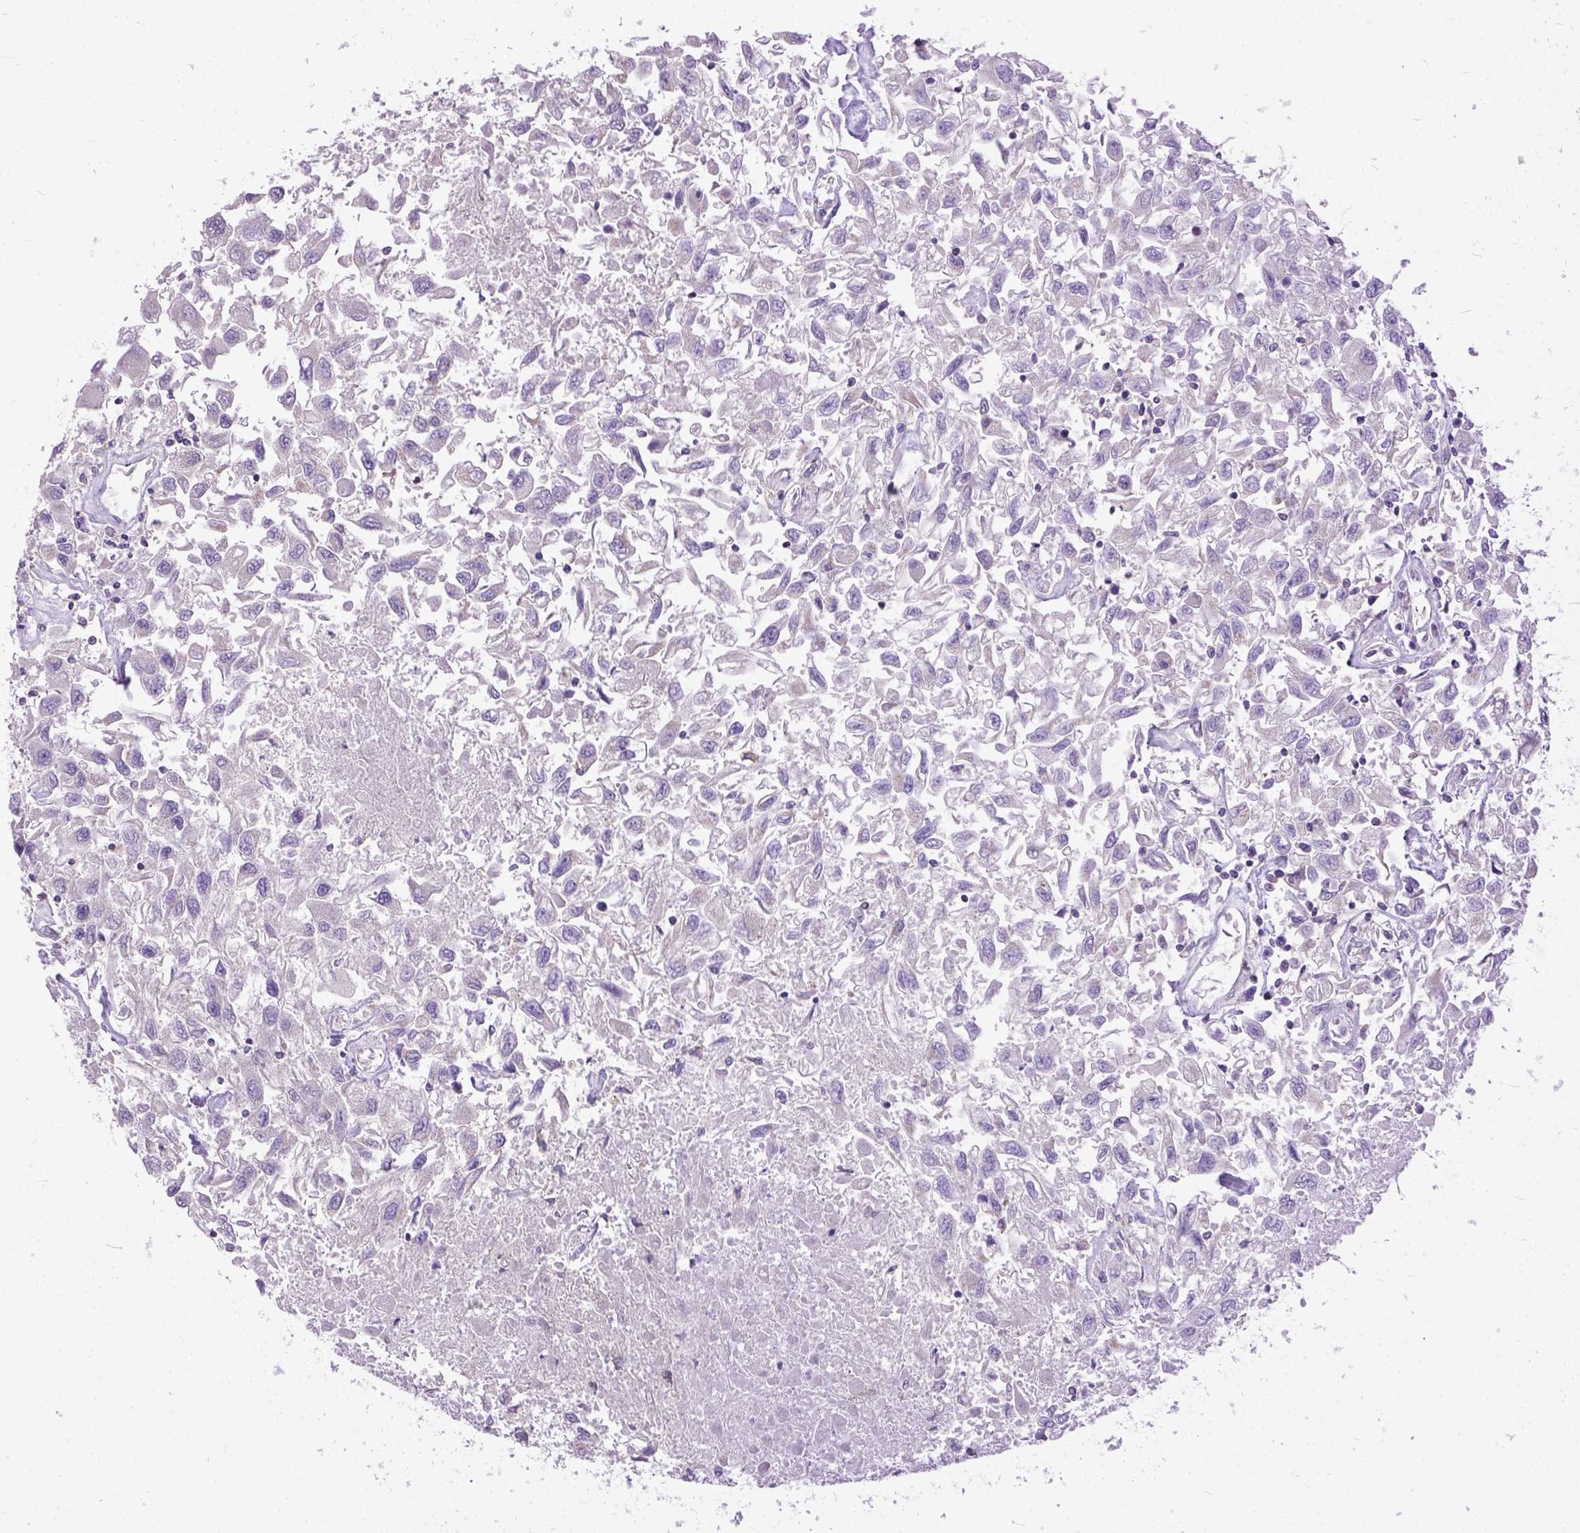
{"staining": {"intensity": "negative", "quantity": "none", "location": "none"}, "tissue": "renal cancer", "cell_type": "Tumor cells", "image_type": "cancer", "snomed": [{"axis": "morphology", "description": "Adenocarcinoma, NOS"}, {"axis": "topography", "description": "Kidney"}], "caption": "High magnification brightfield microscopy of renal adenocarcinoma stained with DAB (3,3'-diaminobenzidine) (brown) and counterstained with hematoxylin (blue): tumor cells show no significant expression. The staining is performed using DAB (3,3'-diaminobenzidine) brown chromogen with nuclei counter-stained in using hematoxylin.", "gene": "BANF2", "patient": {"sex": "female", "age": 76}}